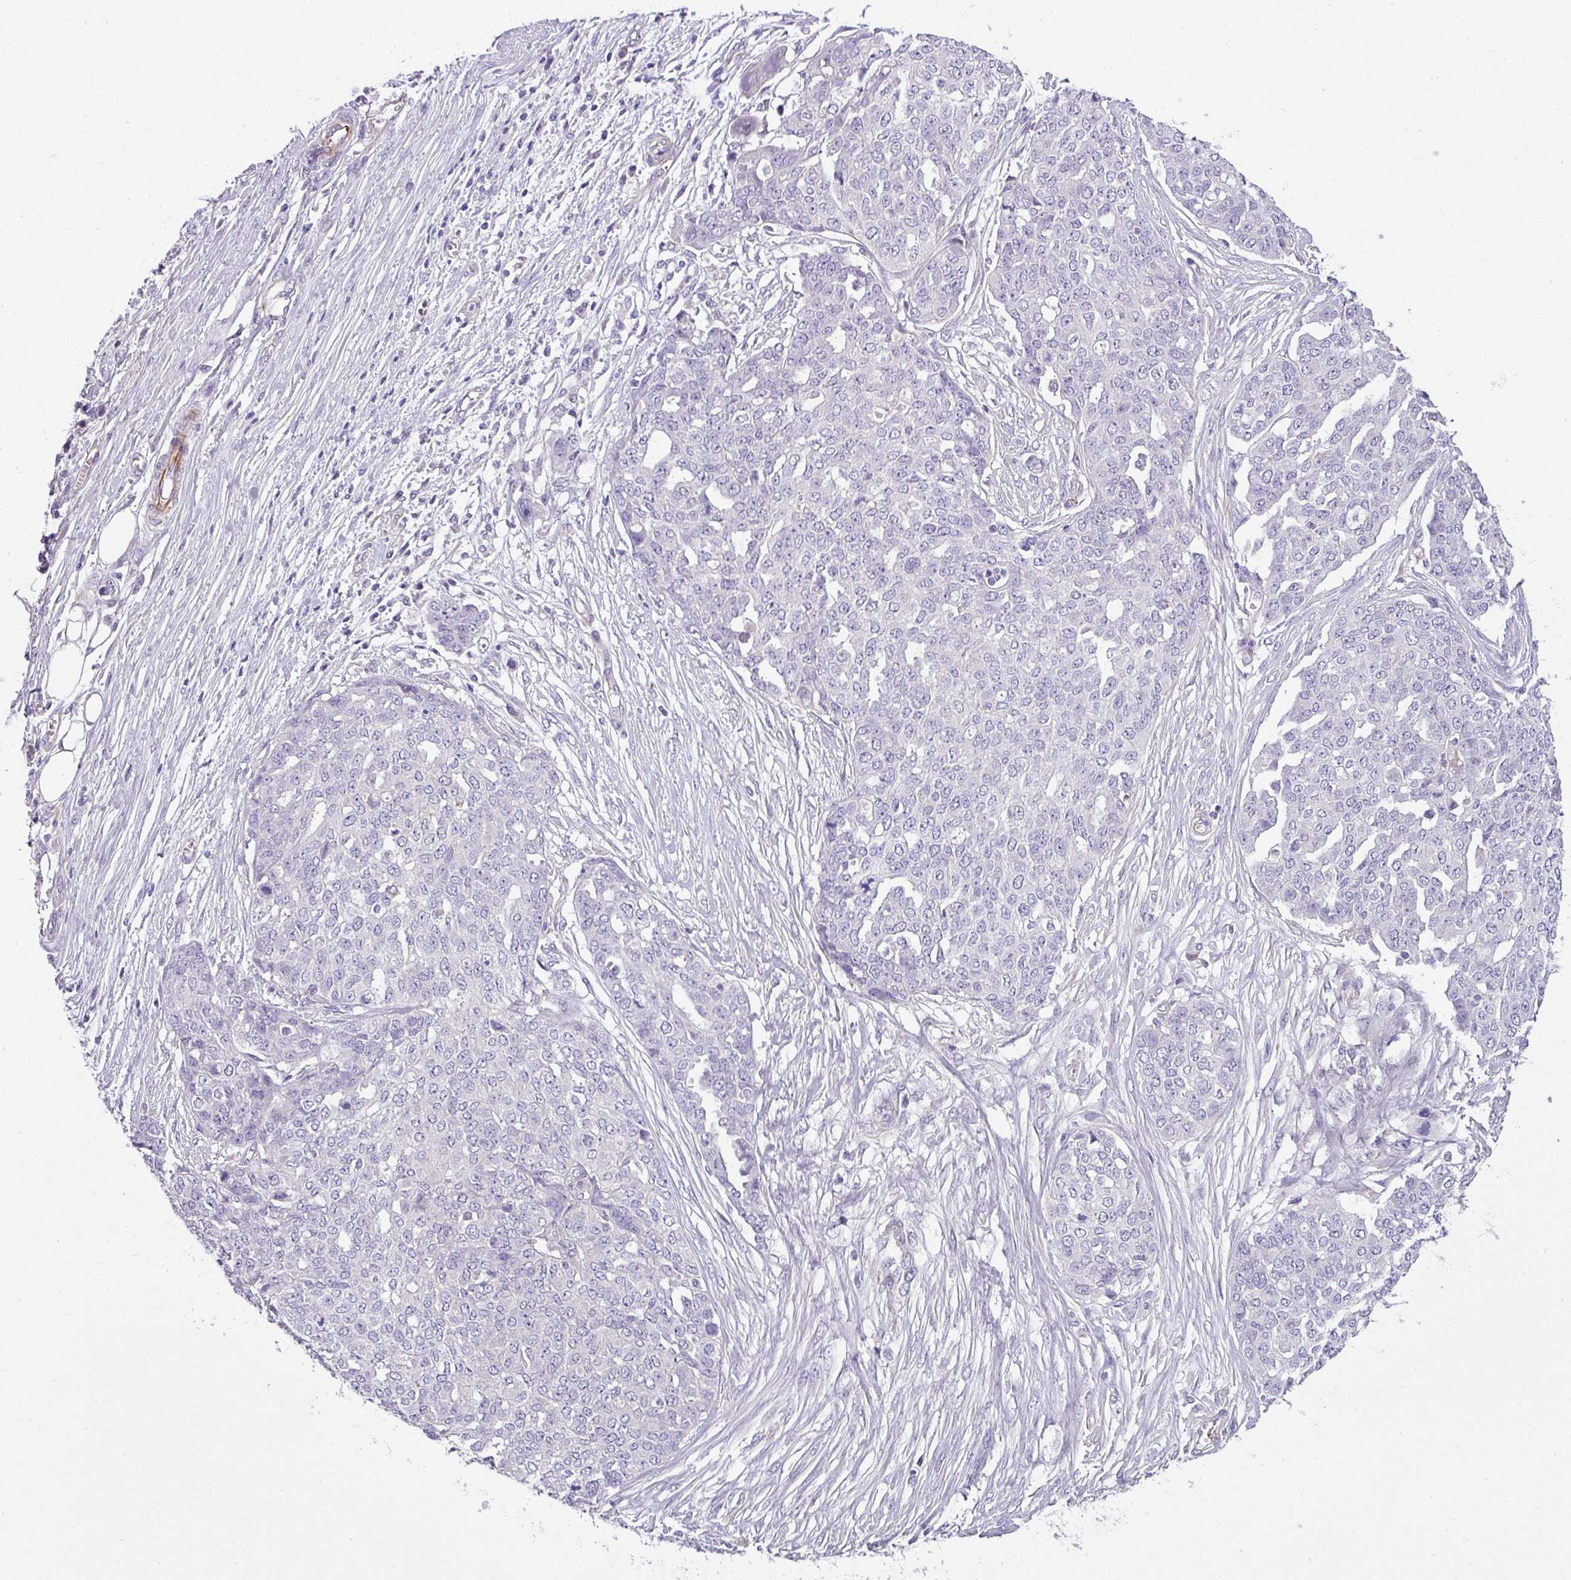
{"staining": {"intensity": "negative", "quantity": "none", "location": "none"}, "tissue": "ovarian cancer", "cell_type": "Tumor cells", "image_type": "cancer", "snomed": [{"axis": "morphology", "description": "Cystadenocarcinoma, serous, NOS"}, {"axis": "topography", "description": "Soft tissue"}, {"axis": "topography", "description": "Ovary"}], "caption": "Histopathology image shows no significant protein positivity in tumor cells of serous cystadenocarcinoma (ovarian). Nuclei are stained in blue.", "gene": "ENSG00000273748", "patient": {"sex": "female", "age": 57}}